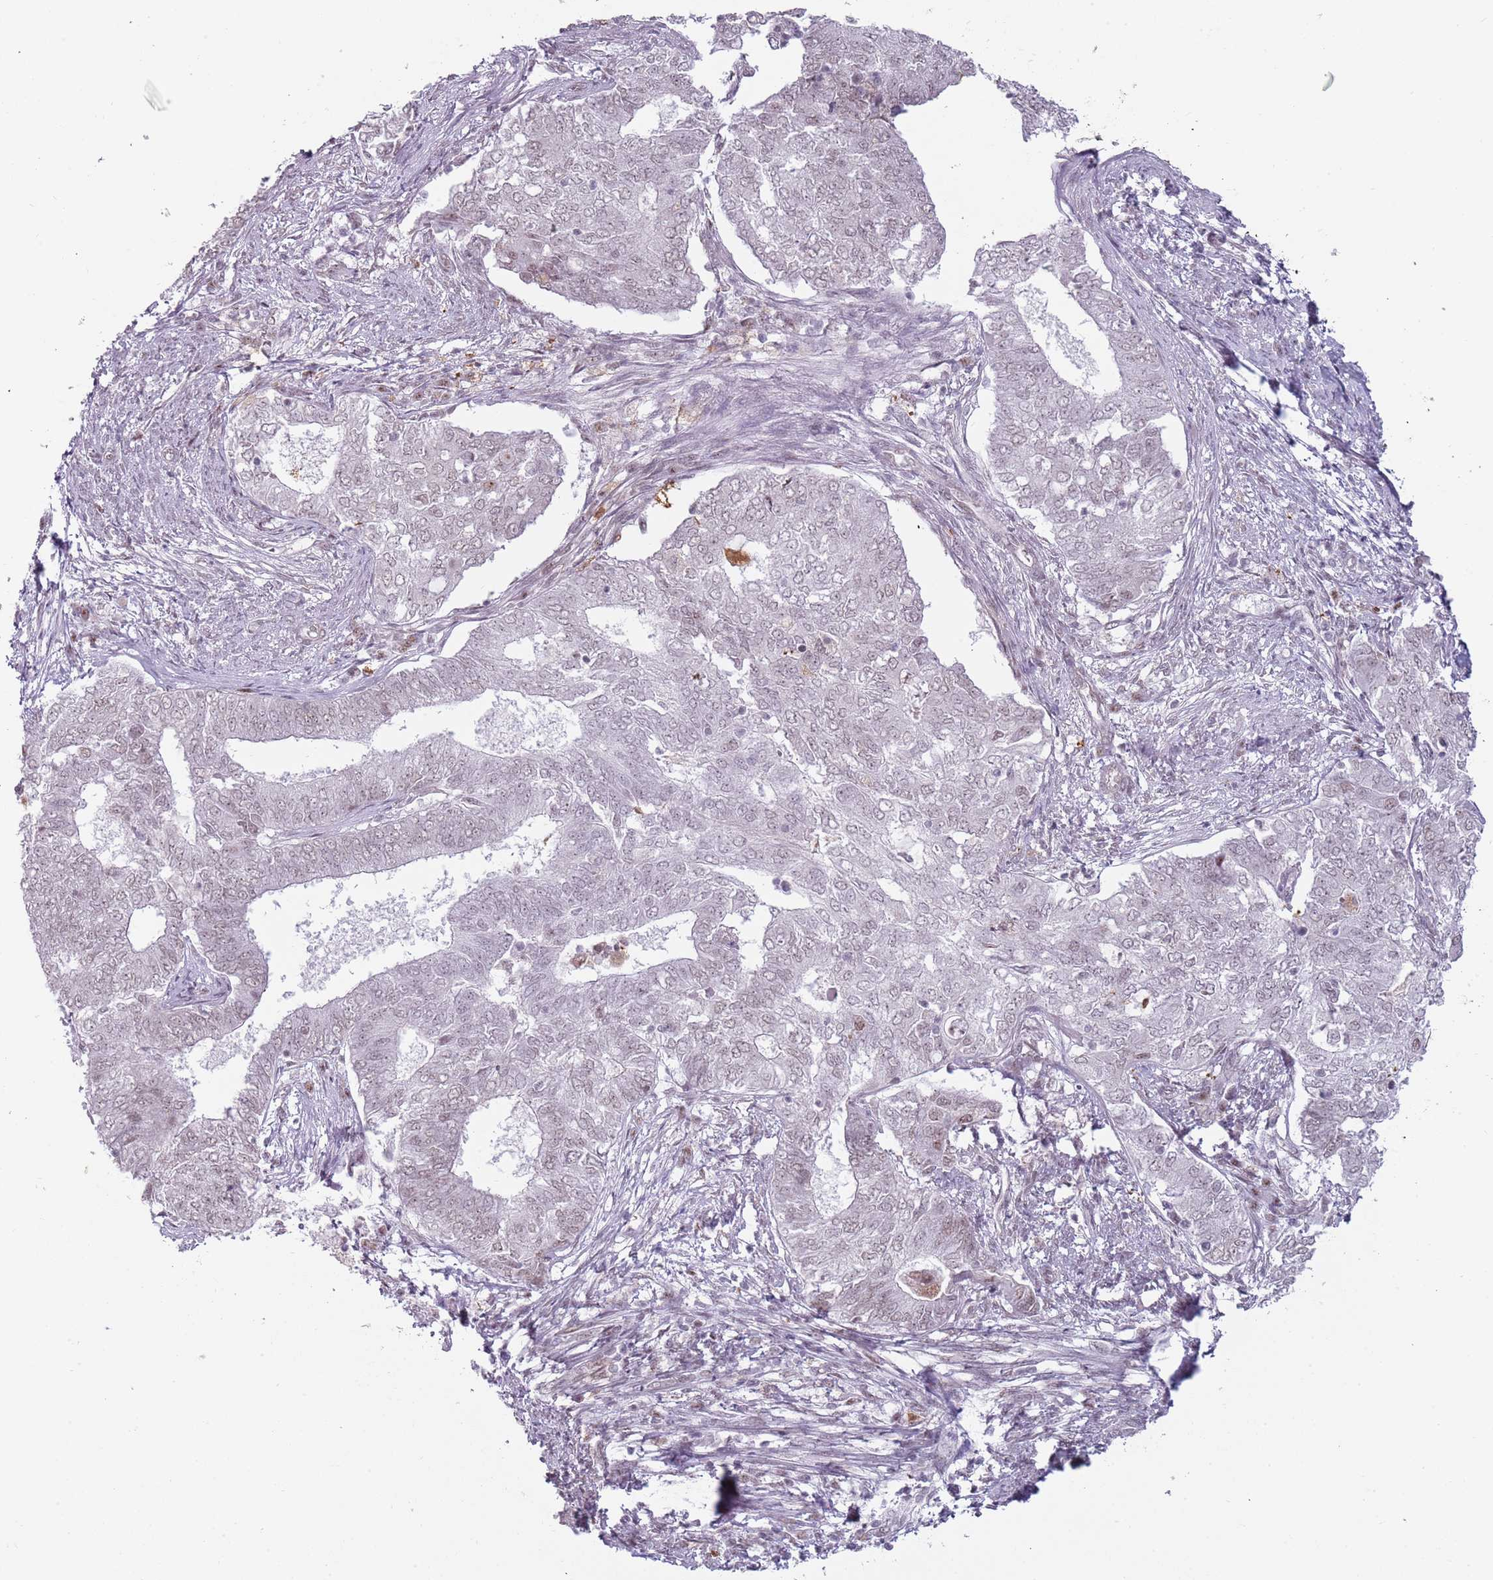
{"staining": {"intensity": "negative", "quantity": "none", "location": "none"}, "tissue": "endometrial cancer", "cell_type": "Tumor cells", "image_type": "cancer", "snomed": [{"axis": "morphology", "description": "Adenocarcinoma, NOS"}, {"axis": "topography", "description": "Endometrium"}], "caption": "This is an immunohistochemistry image of endometrial cancer (adenocarcinoma). There is no expression in tumor cells.", "gene": "REXO4", "patient": {"sex": "female", "age": 62}}